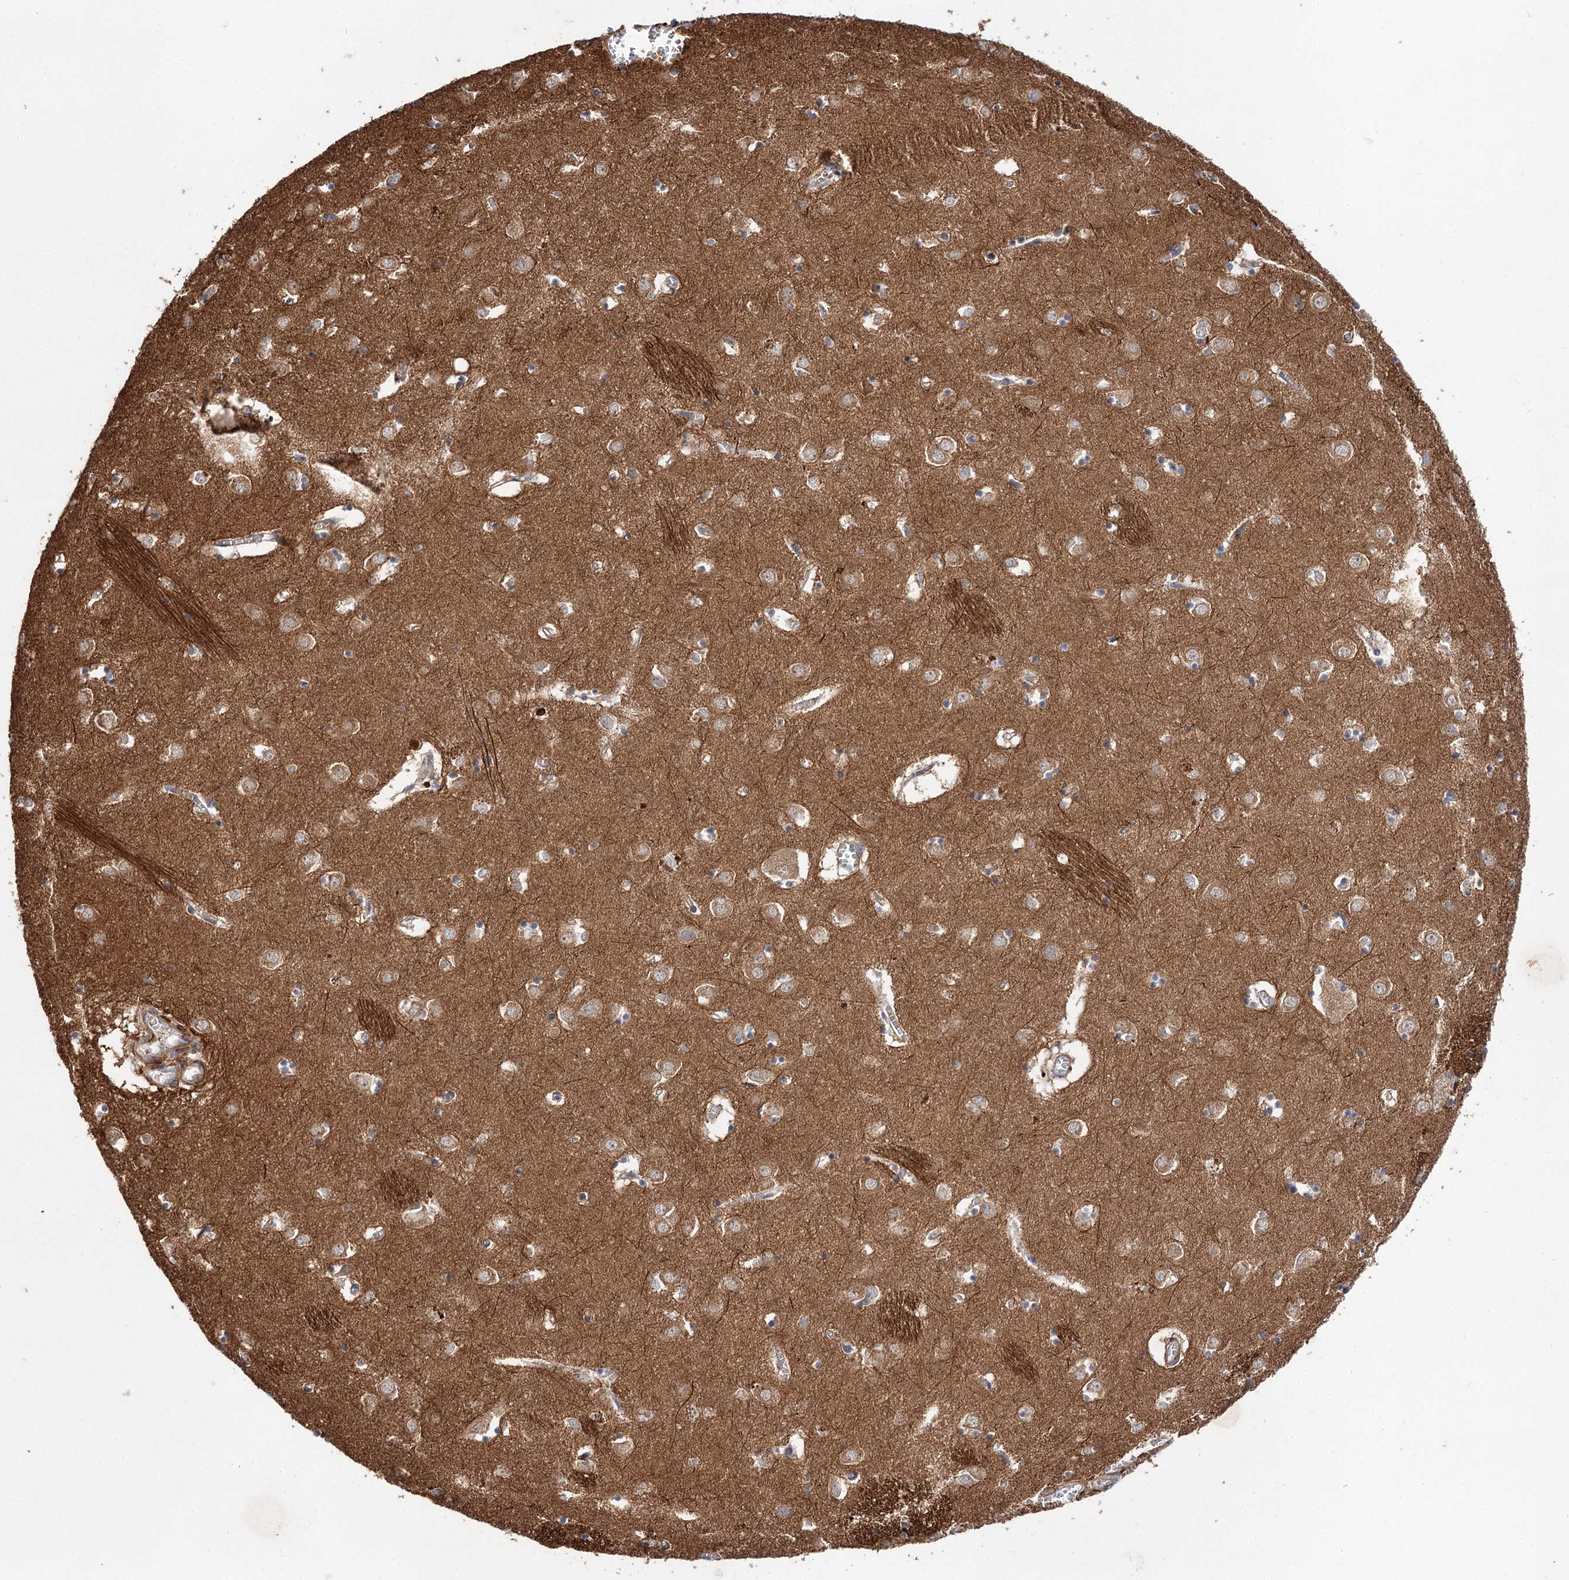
{"staining": {"intensity": "weak", "quantity": "<25%", "location": "cytoplasmic/membranous"}, "tissue": "caudate", "cell_type": "Glial cells", "image_type": "normal", "snomed": [{"axis": "morphology", "description": "Normal tissue, NOS"}, {"axis": "topography", "description": "Lateral ventricle wall"}], "caption": "There is no significant staining in glial cells of caudate.", "gene": "FBXW8", "patient": {"sex": "male", "age": 70}}